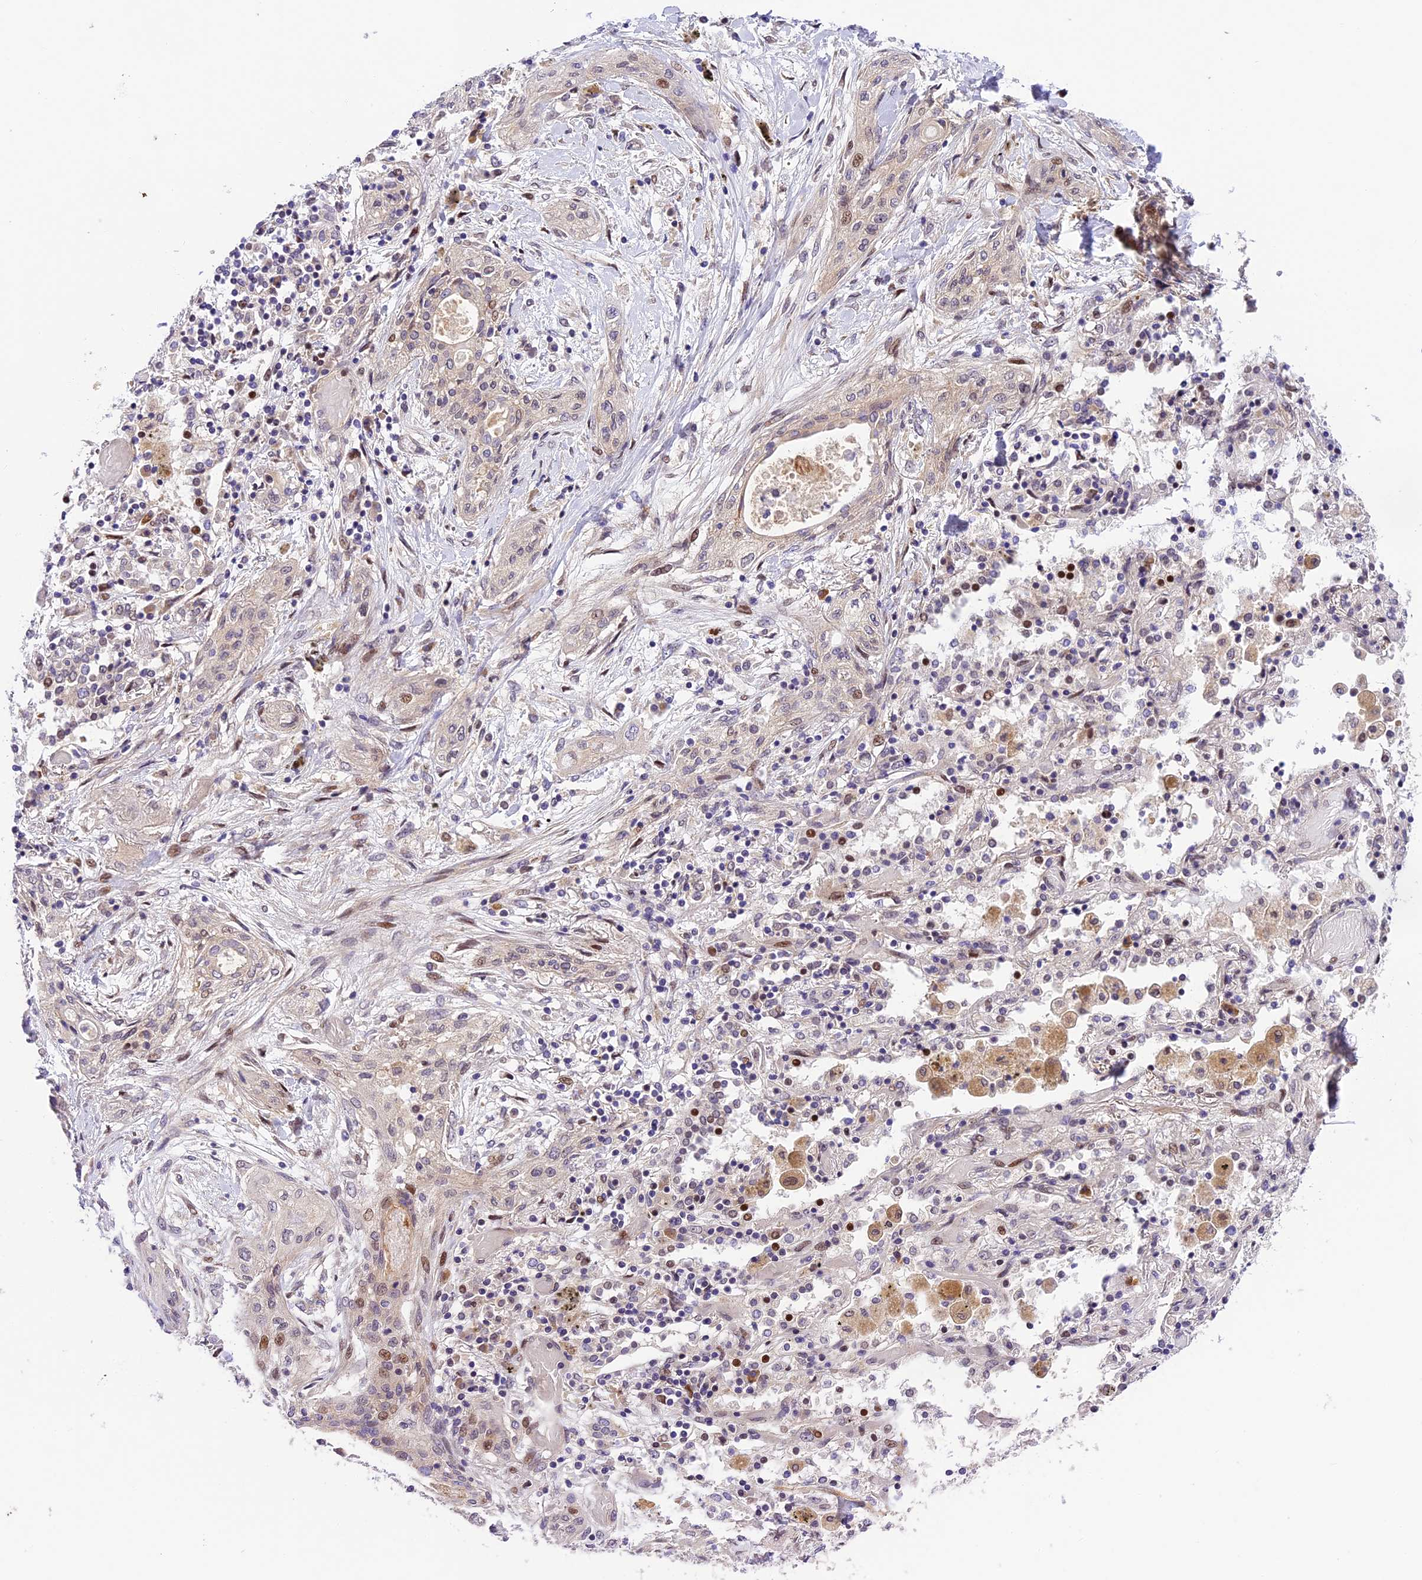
{"staining": {"intensity": "moderate", "quantity": "<25%", "location": "nuclear"}, "tissue": "lung cancer", "cell_type": "Tumor cells", "image_type": "cancer", "snomed": [{"axis": "morphology", "description": "Squamous cell carcinoma, NOS"}, {"axis": "topography", "description": "Lung"}], "caption": "Immunohistochemical staining of human lung cancer (squamous cell carcinoma) shows moderate nuclear protein positivity in about <25% of tumor cells.", "gene": "NEK8", "patient": {"sex": "female", "age": 47}}